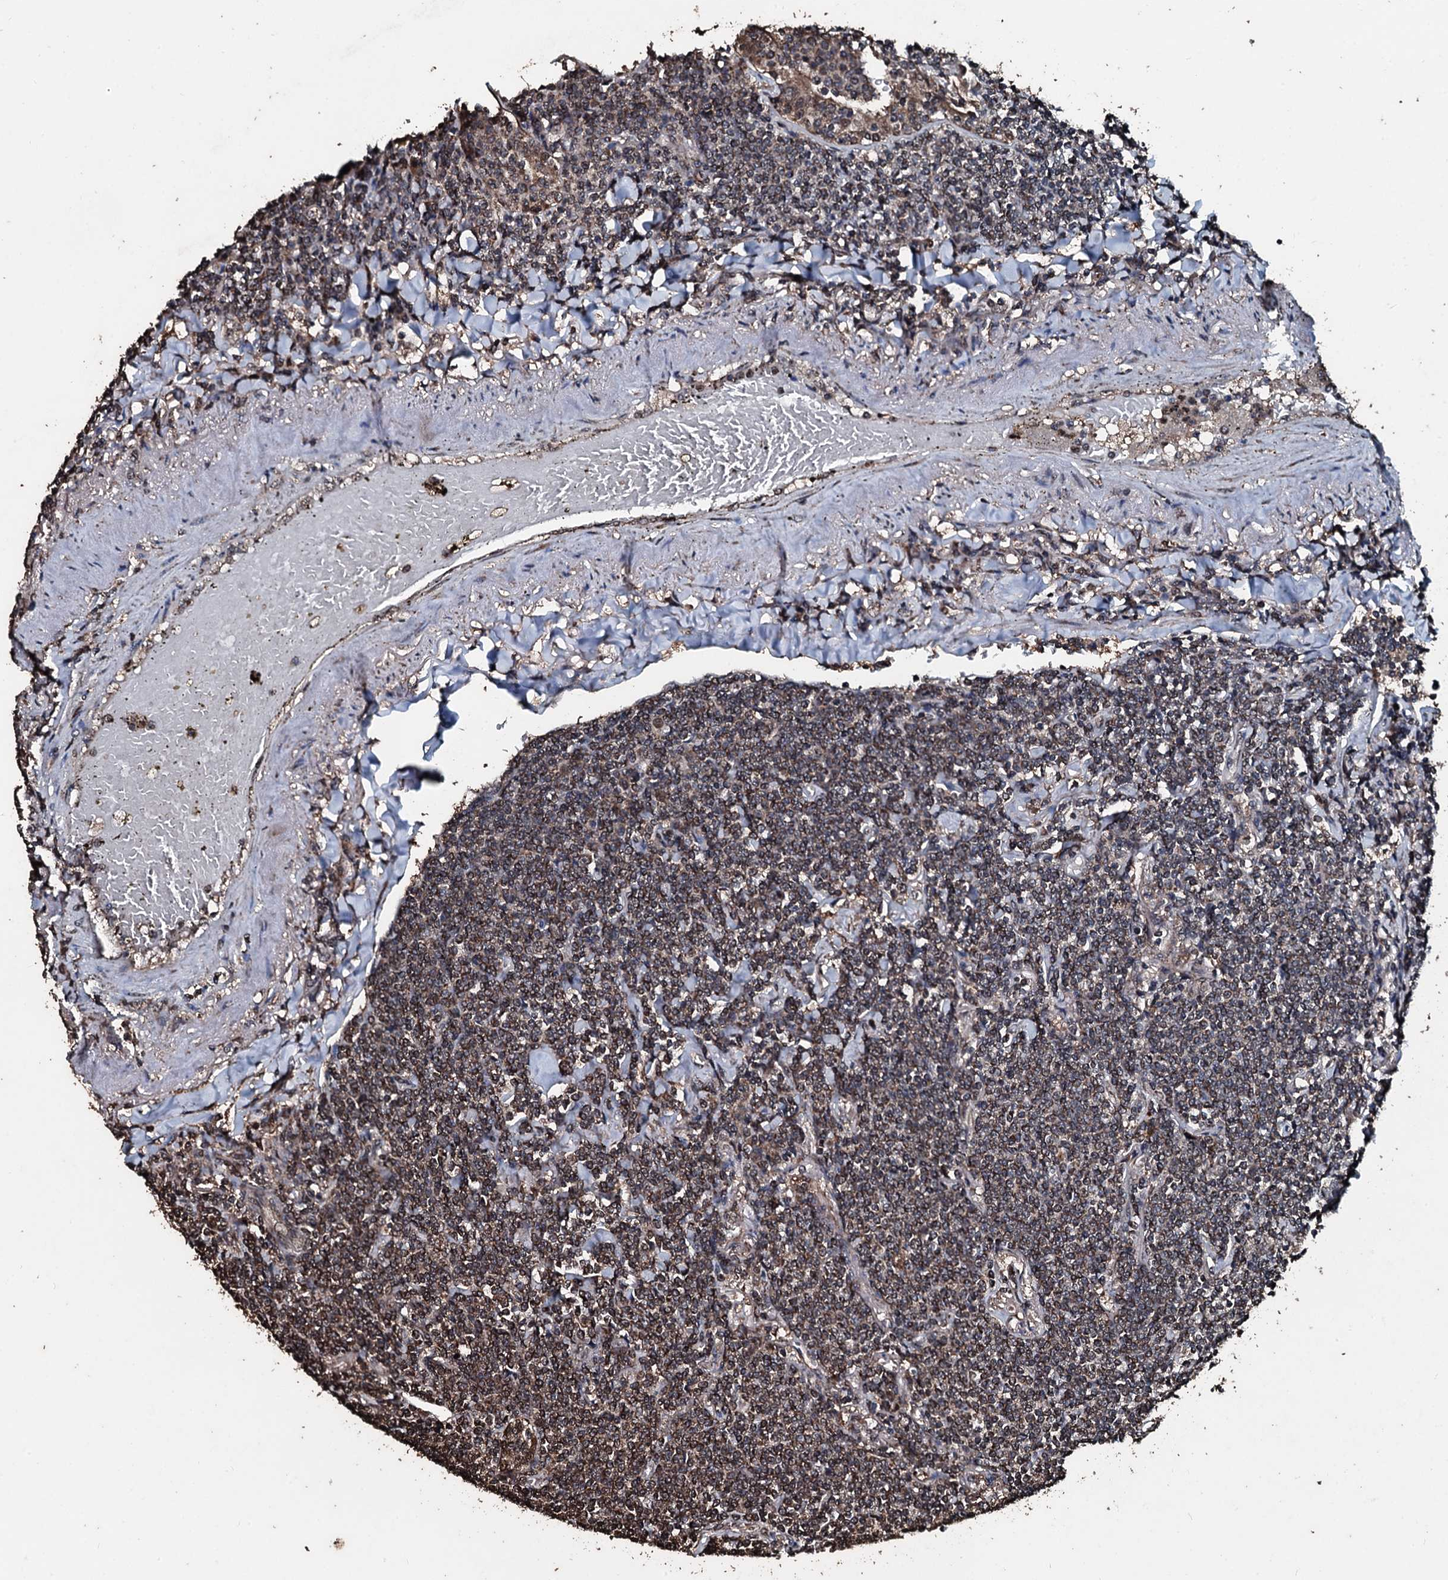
{"staining": {"intensity": "weak", "quantity": ">75%", "location": "nuclear"}, "tissue": "lymphoma", "cell_type": "Tumor cells", "image_type": "cancer", "snomed": [{"axis": "morphology", "description": "Malignant lymphoma, non-Hodgkin's type, Low grade"}, {"axis": "topography", "description": "Lung"}], "caption": "High-power microscopy captured an immunohistochemistry micrograph of malignant lymphoma, non-Hodgkin's type (low-grade), revealing weak nuclear staining in about >75% of tumor cells.", "gene": "FAAP24", "patient": {"sex": "female", "age": 71}}